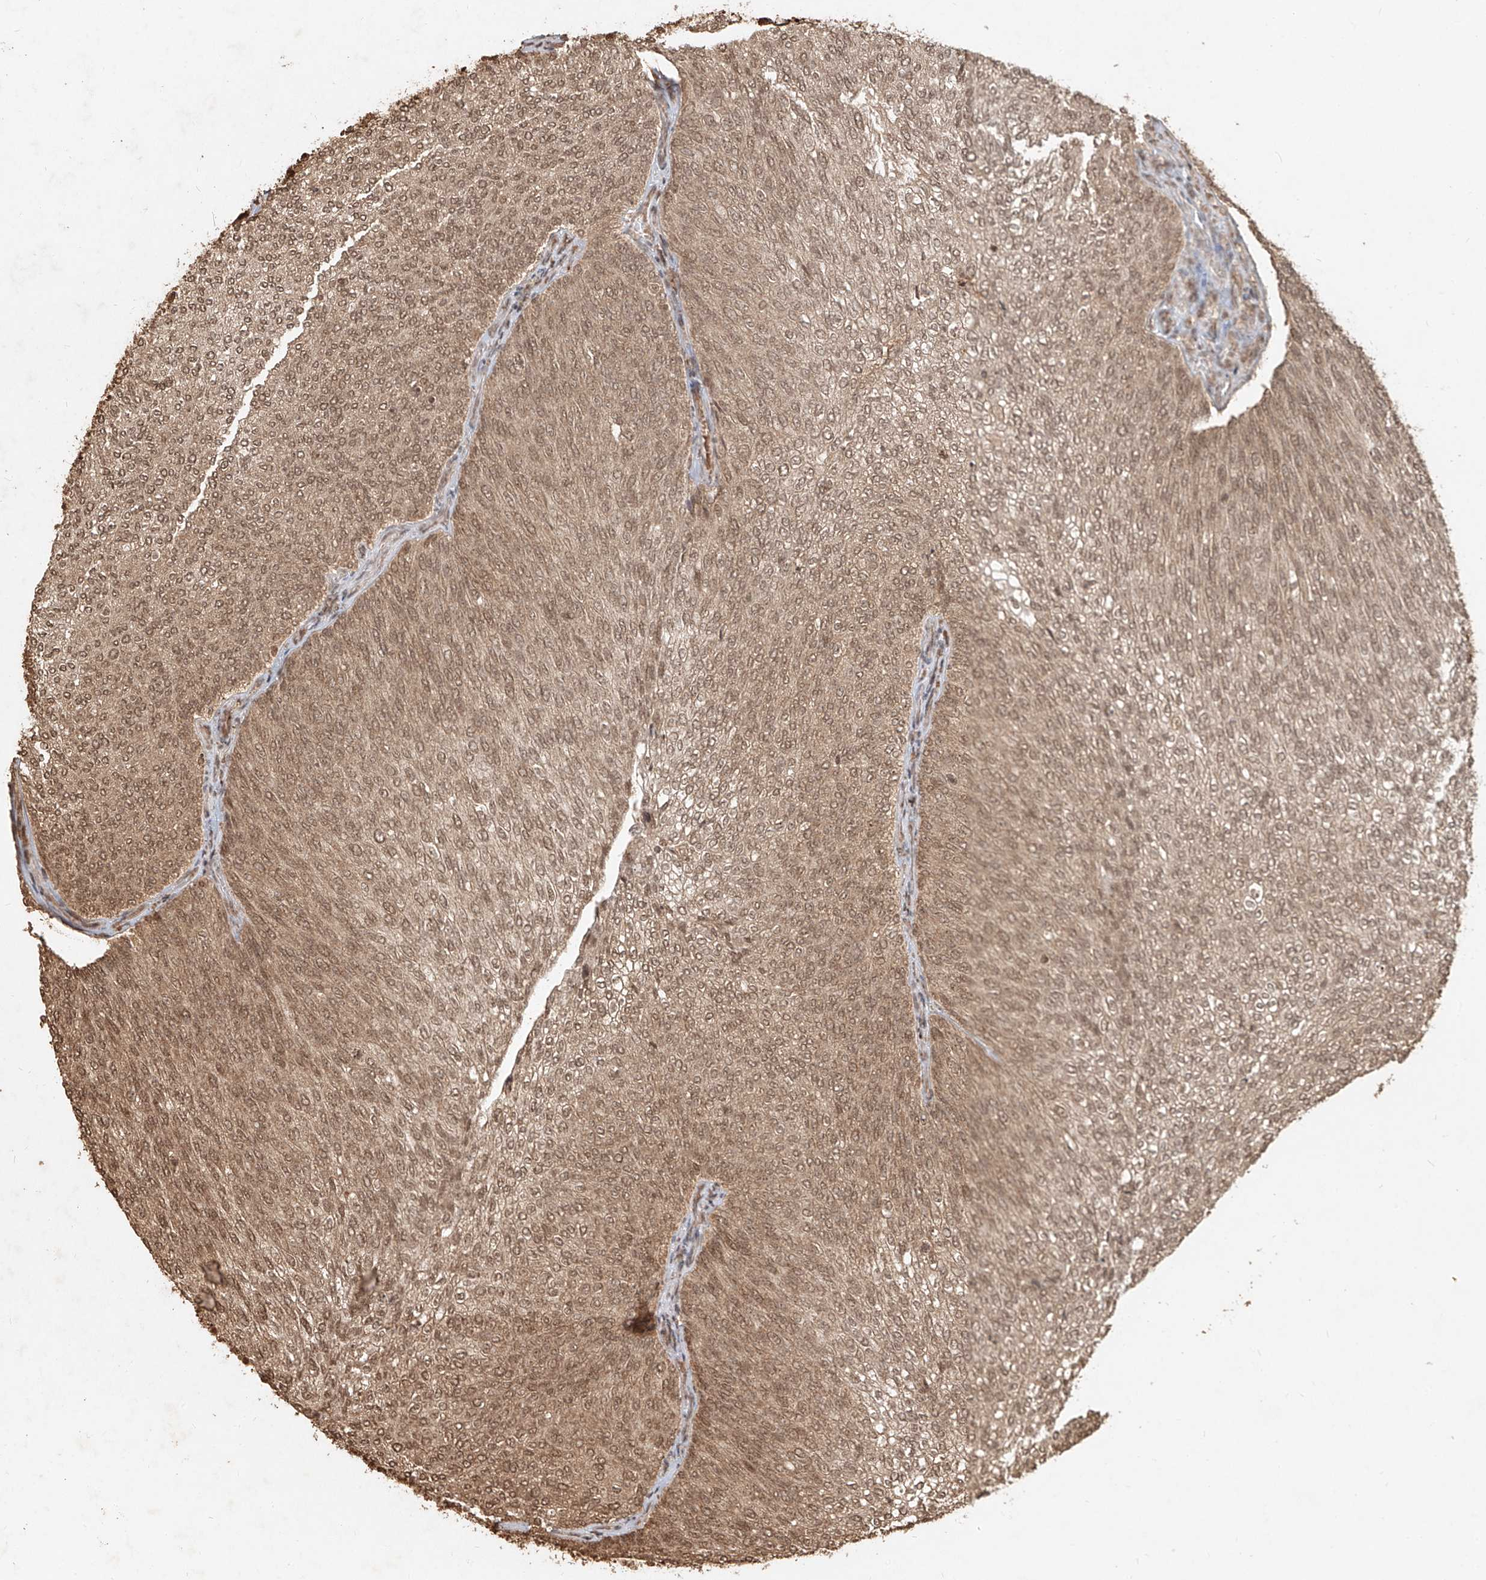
{"staining": {"intensity": "moderate", "quantity": ">75%", "location": "cytoplasmic/membranous,nuclear"}, "tissue": "urothelial cancer", "cell_type": "Tumor cells", "image_type": "cancer", "snomed": [{"axis": "morphology", "description": "Urothelial carcinoma, Low grade"}, {"axis": "topography", "description": "Urinary bladder"}], "caption": "Immunohistochemistry (IHC) micrograph of neoplastic tissue: urothelial cancer stained using immunohistochemistry (IHC) reveals medium levels of moderate protein expression localized specifically in the cytoplasmic/membranous and nuclear of tumor cells, appearing as a cytoplasmic/membranous and nuclear brown color.", "gene": "UBE2K", "patient": {"sex": "female", "age": 79}}